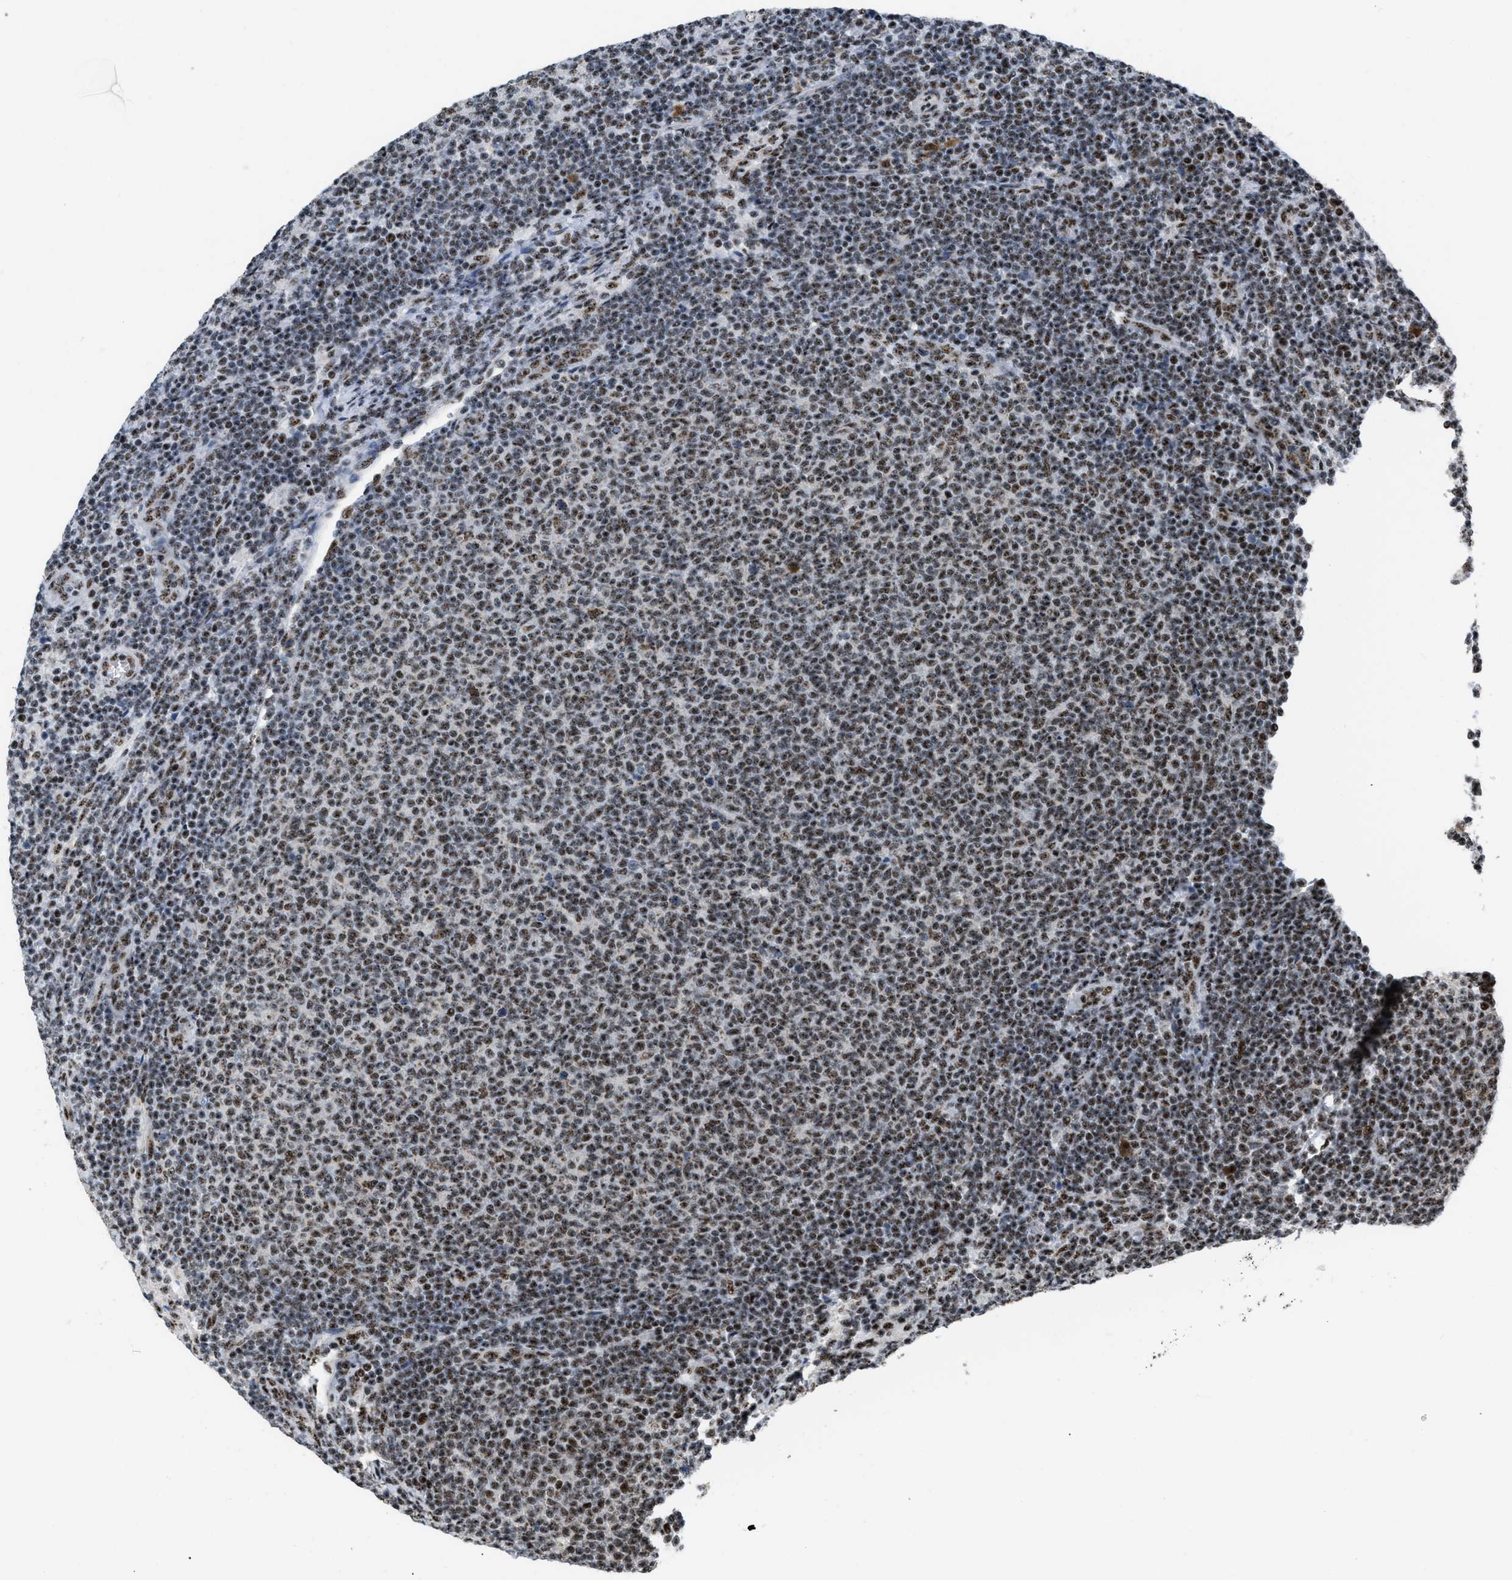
{"staining": {"intensity": "moderate", "quantity": ">75%", "location": "nuclear"}, "tissue": "lymphoma", "cell_type": "Tumor cells", "image_type": "cancer", "snomed": [{"axis": "morphology", "description": "Malignant lymphoma, non-Hodgkin's type, Low grade"}, {"axis": "topography", "description": "Lymph node"}], "caption": "Tumor cells demonstrate moderate nuclear expression in approximately >75% of cells in lymphoma.", "gene": "CDR2", "patient": {"sex": "male", "age": 66}}